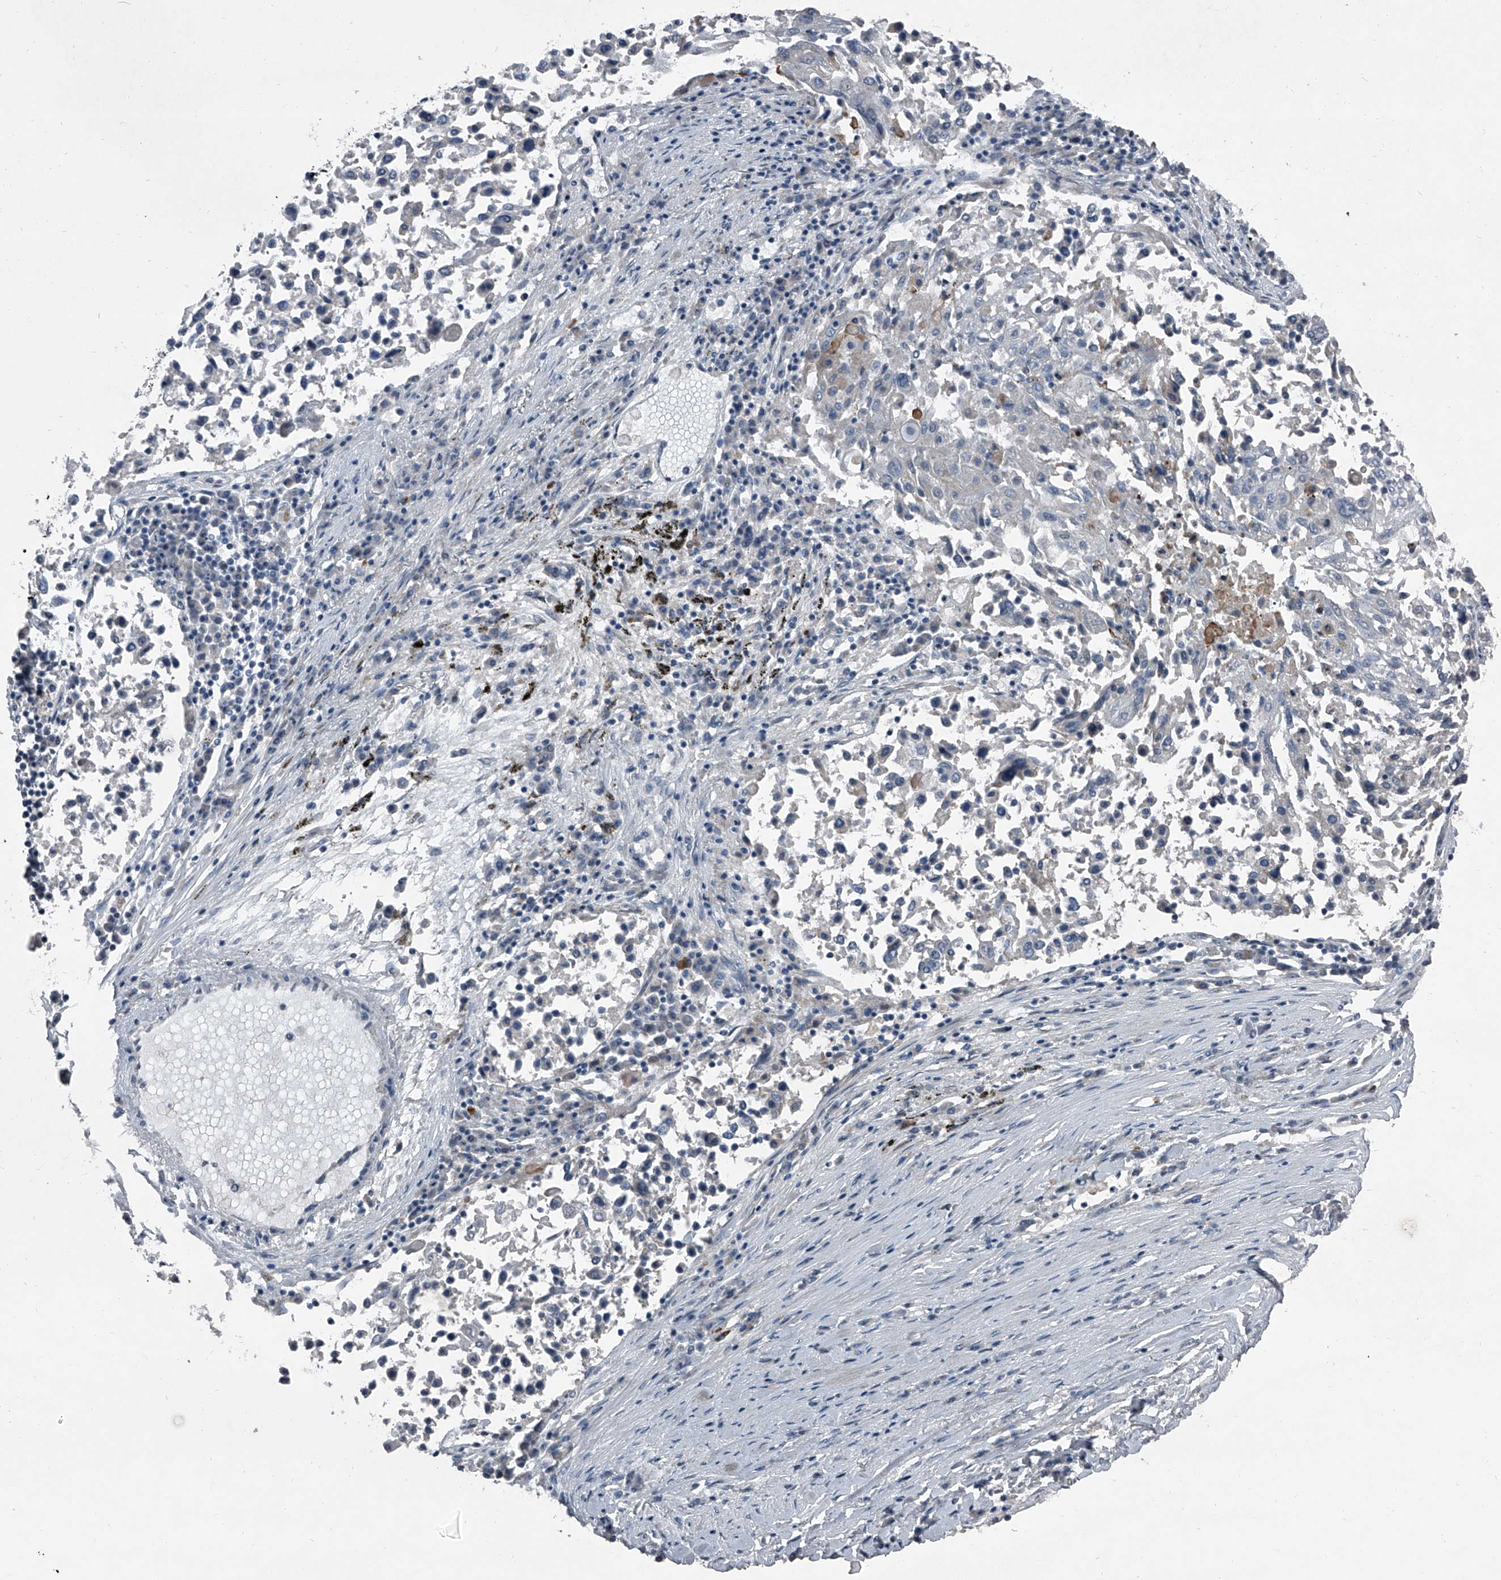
{"staining": {"intensity": "negative", "quantity": "none", "location": "none"}, "tissue": "lung cancer", "cell_type": "Tumor cells", "image_type": "cancer", "snomed": [{"axis": "morphology", "description": "Squamous cell carcinoma, NOS"}, {"axis": "topography", "description": "Lung"}], "caption": "IHC of human squamous cell carcinoma (lung) reveals no staining in tumor cells.", "gene": "HEPHL1", "patient": {"sex": "male", "age": 65}}